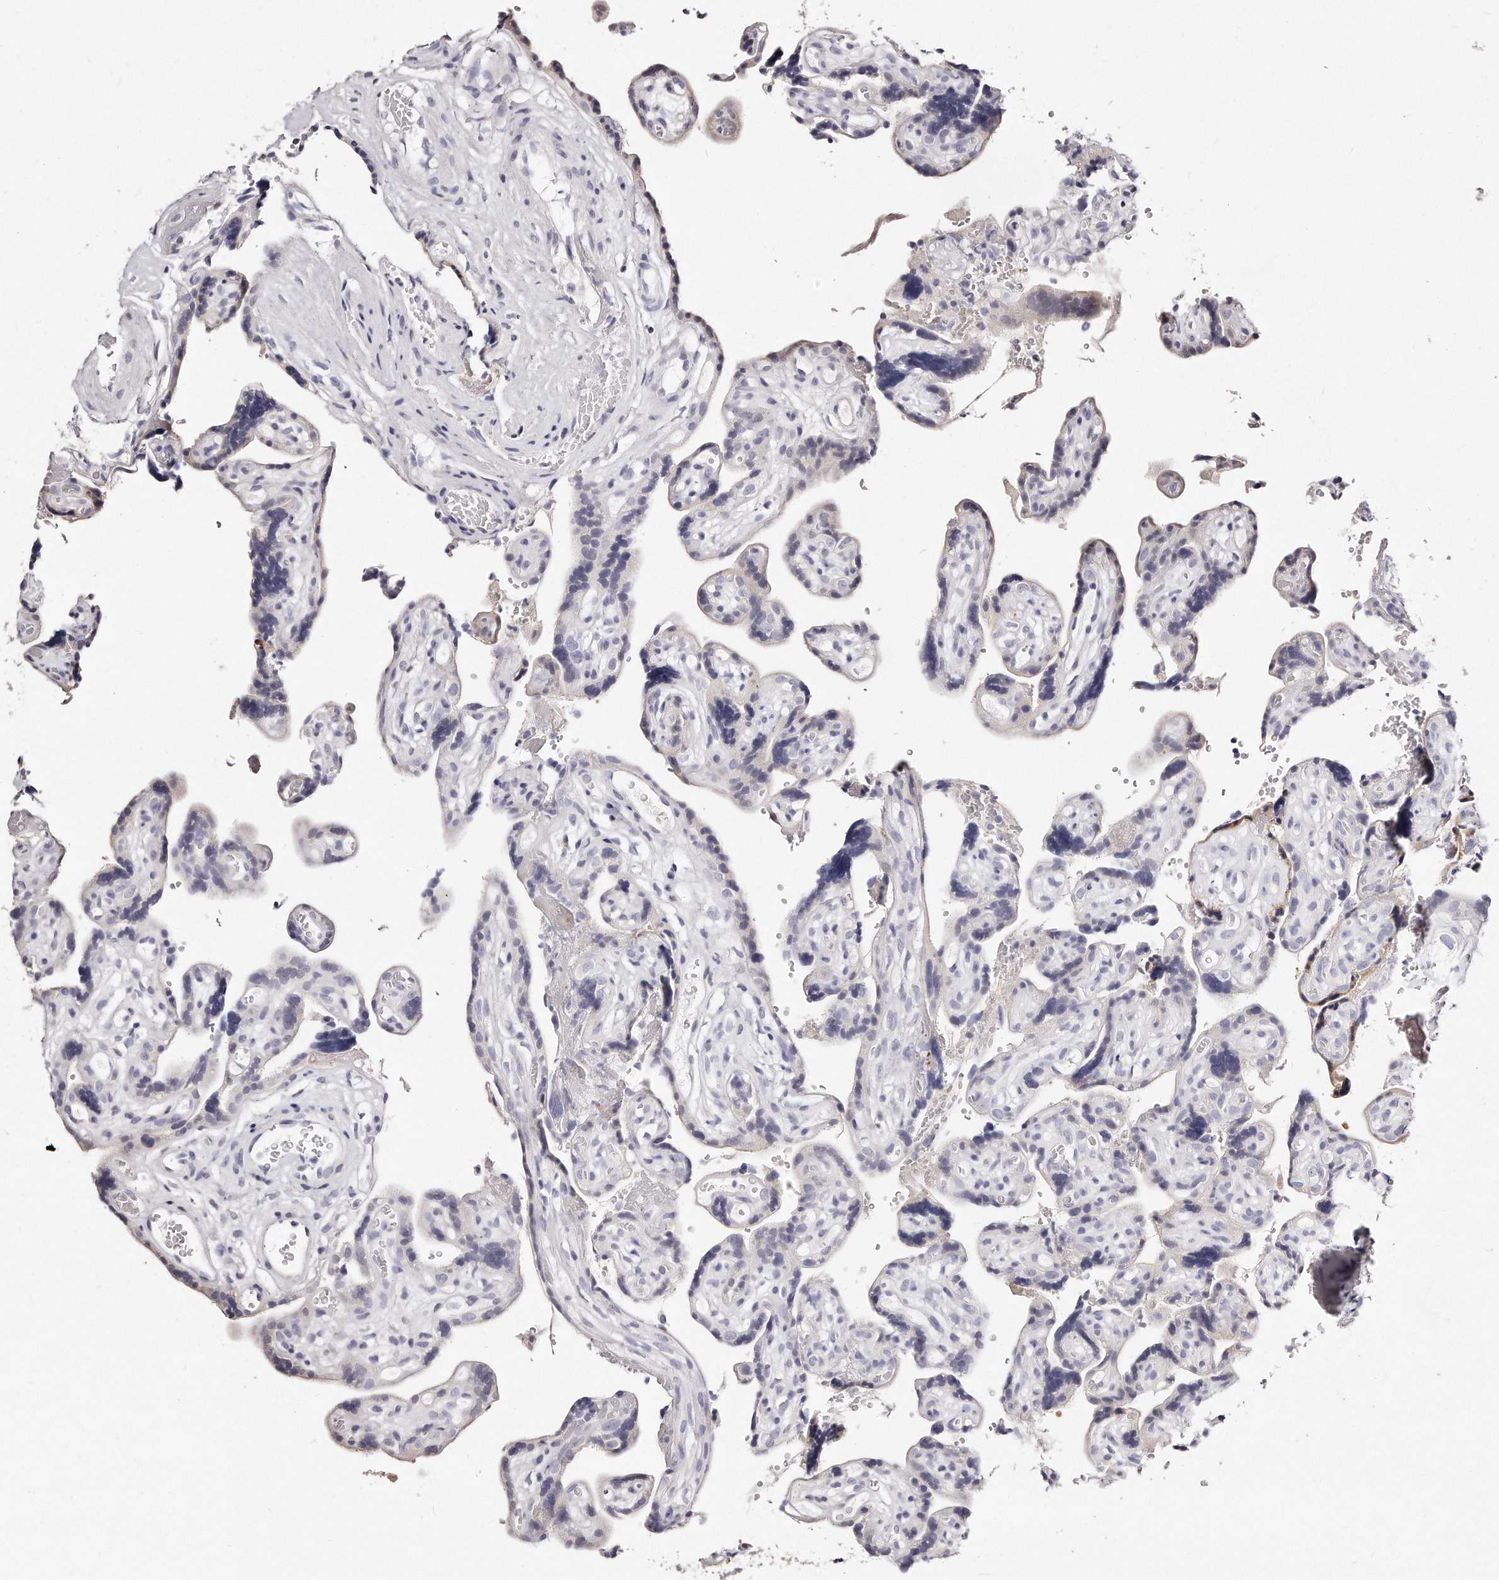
{"staining": {"intensity": "negative", "quantity": "none", "location": "none"}, "tissue": "placenta", "cell_type": "Decidual cells", "image_type": "normal", "snomed": [{"axis": "morphology", "description": "Normal tissue, NOS"}, {"axis": "topography", "description": "Placenta"}], "caption": "Protein analysis of unremarkable placenta demonstrates no significant positivity in decidual cells. The staining is performed using DAB brown chromogen with nuclei counter-stained in using hematoxylin.", "gene": "GDA", "patient": {"sex": "female", "age": 30}}